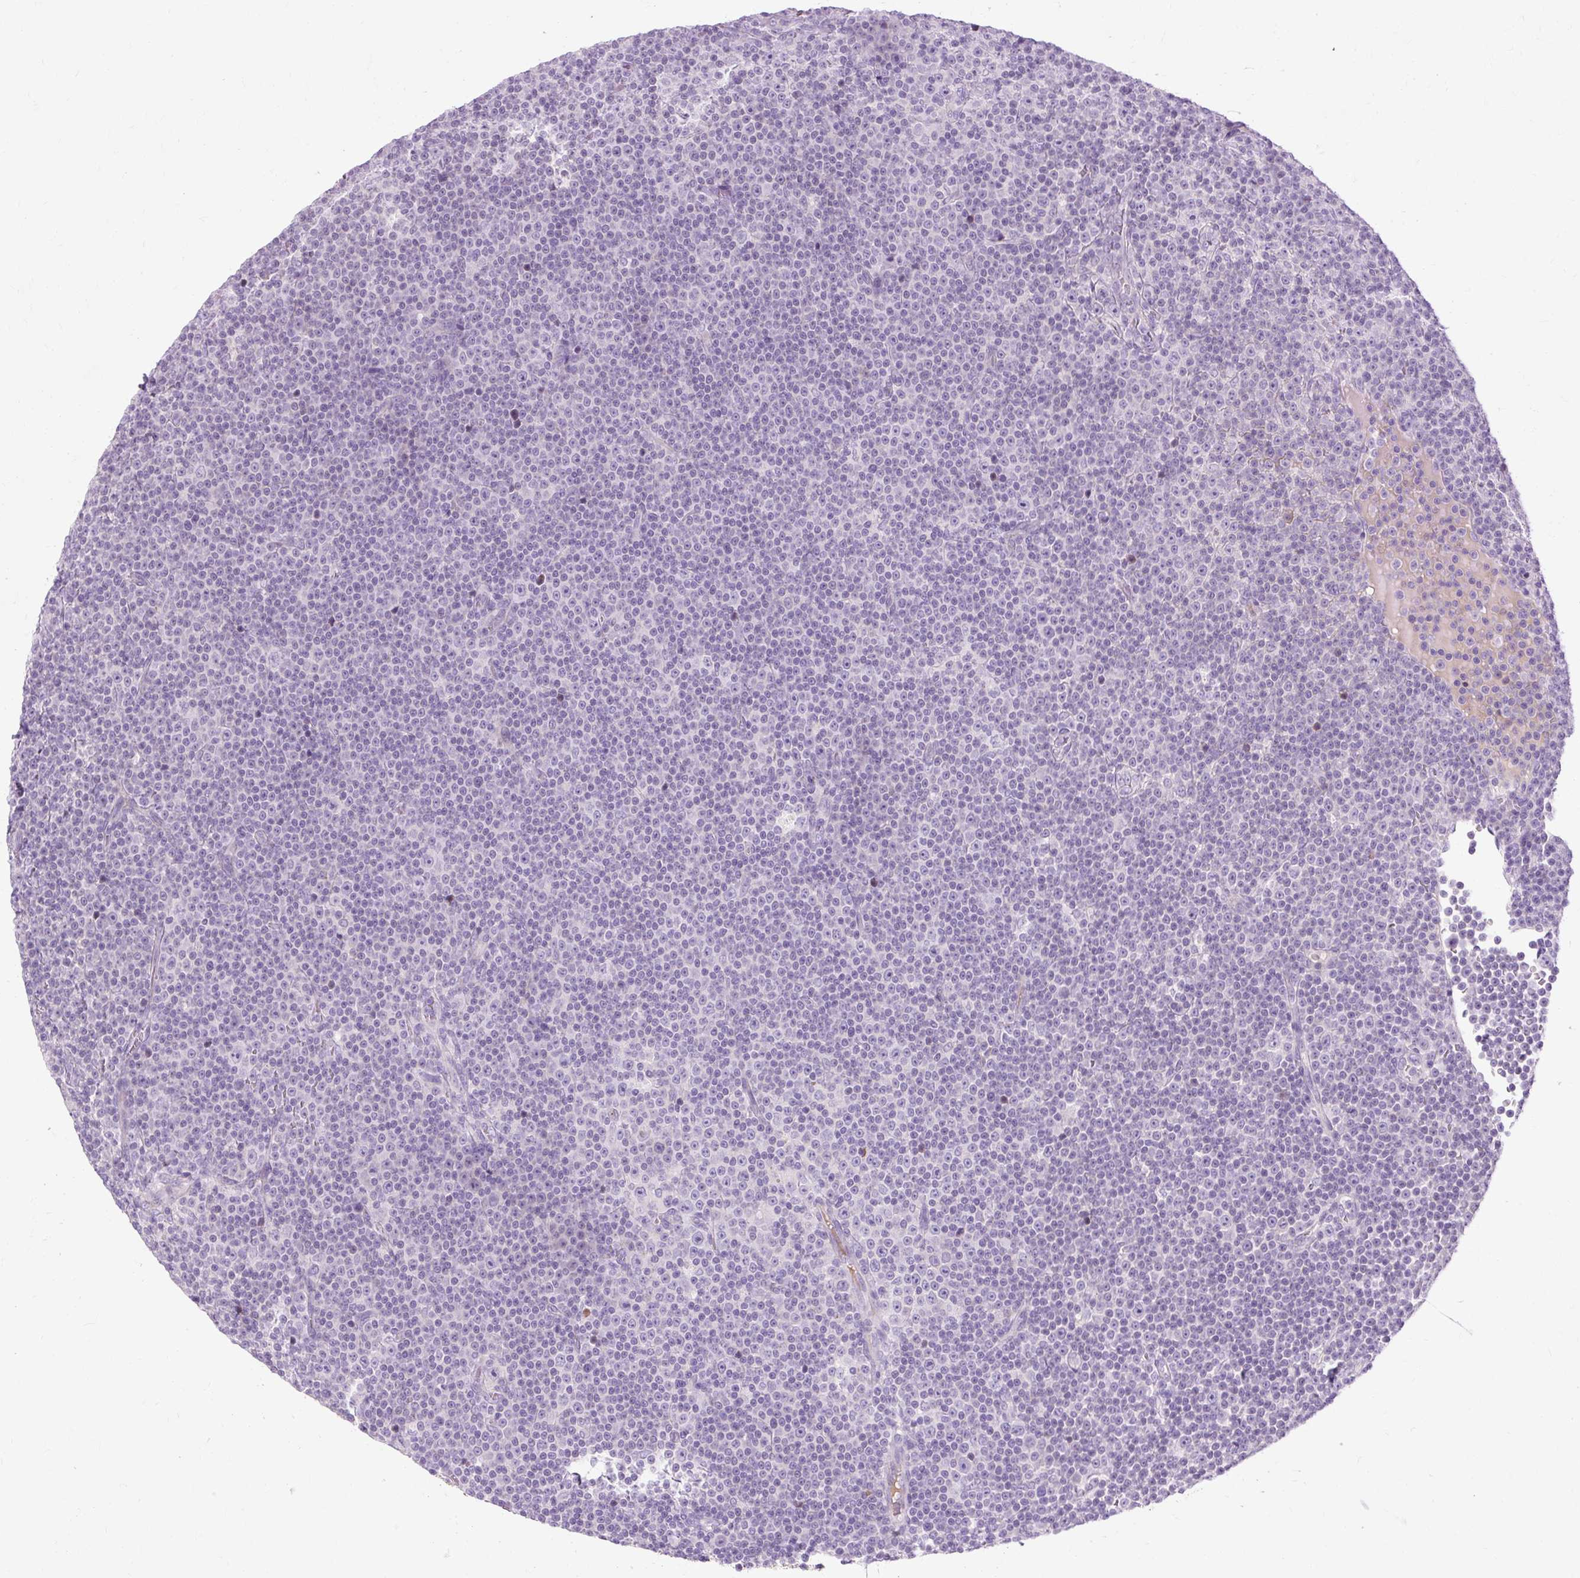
{"staining": {"intensity": "negative", "quantity": "none", "location": "none"}, "tissue": "lymphoma", "cell_type": "Tumor cells", "image_type": "cancer", "snomed": [{"axis": "morphology", "description": "Malignant lymphoma, non-Hodgkin's type, Low grade"}, {"axis": "topography", "description": "Lymph node"}], "caption": "Micrograph shows no significant protein expression in tumor cells of lymphoma. The staining was performed using DAB to visualize the protein expression in brown, while the nuclei were stained in blue with hematoxylin (Magnification: 20x).", "gene": "ARRDC2", "patient": {"sex": "female", "age": 67}}